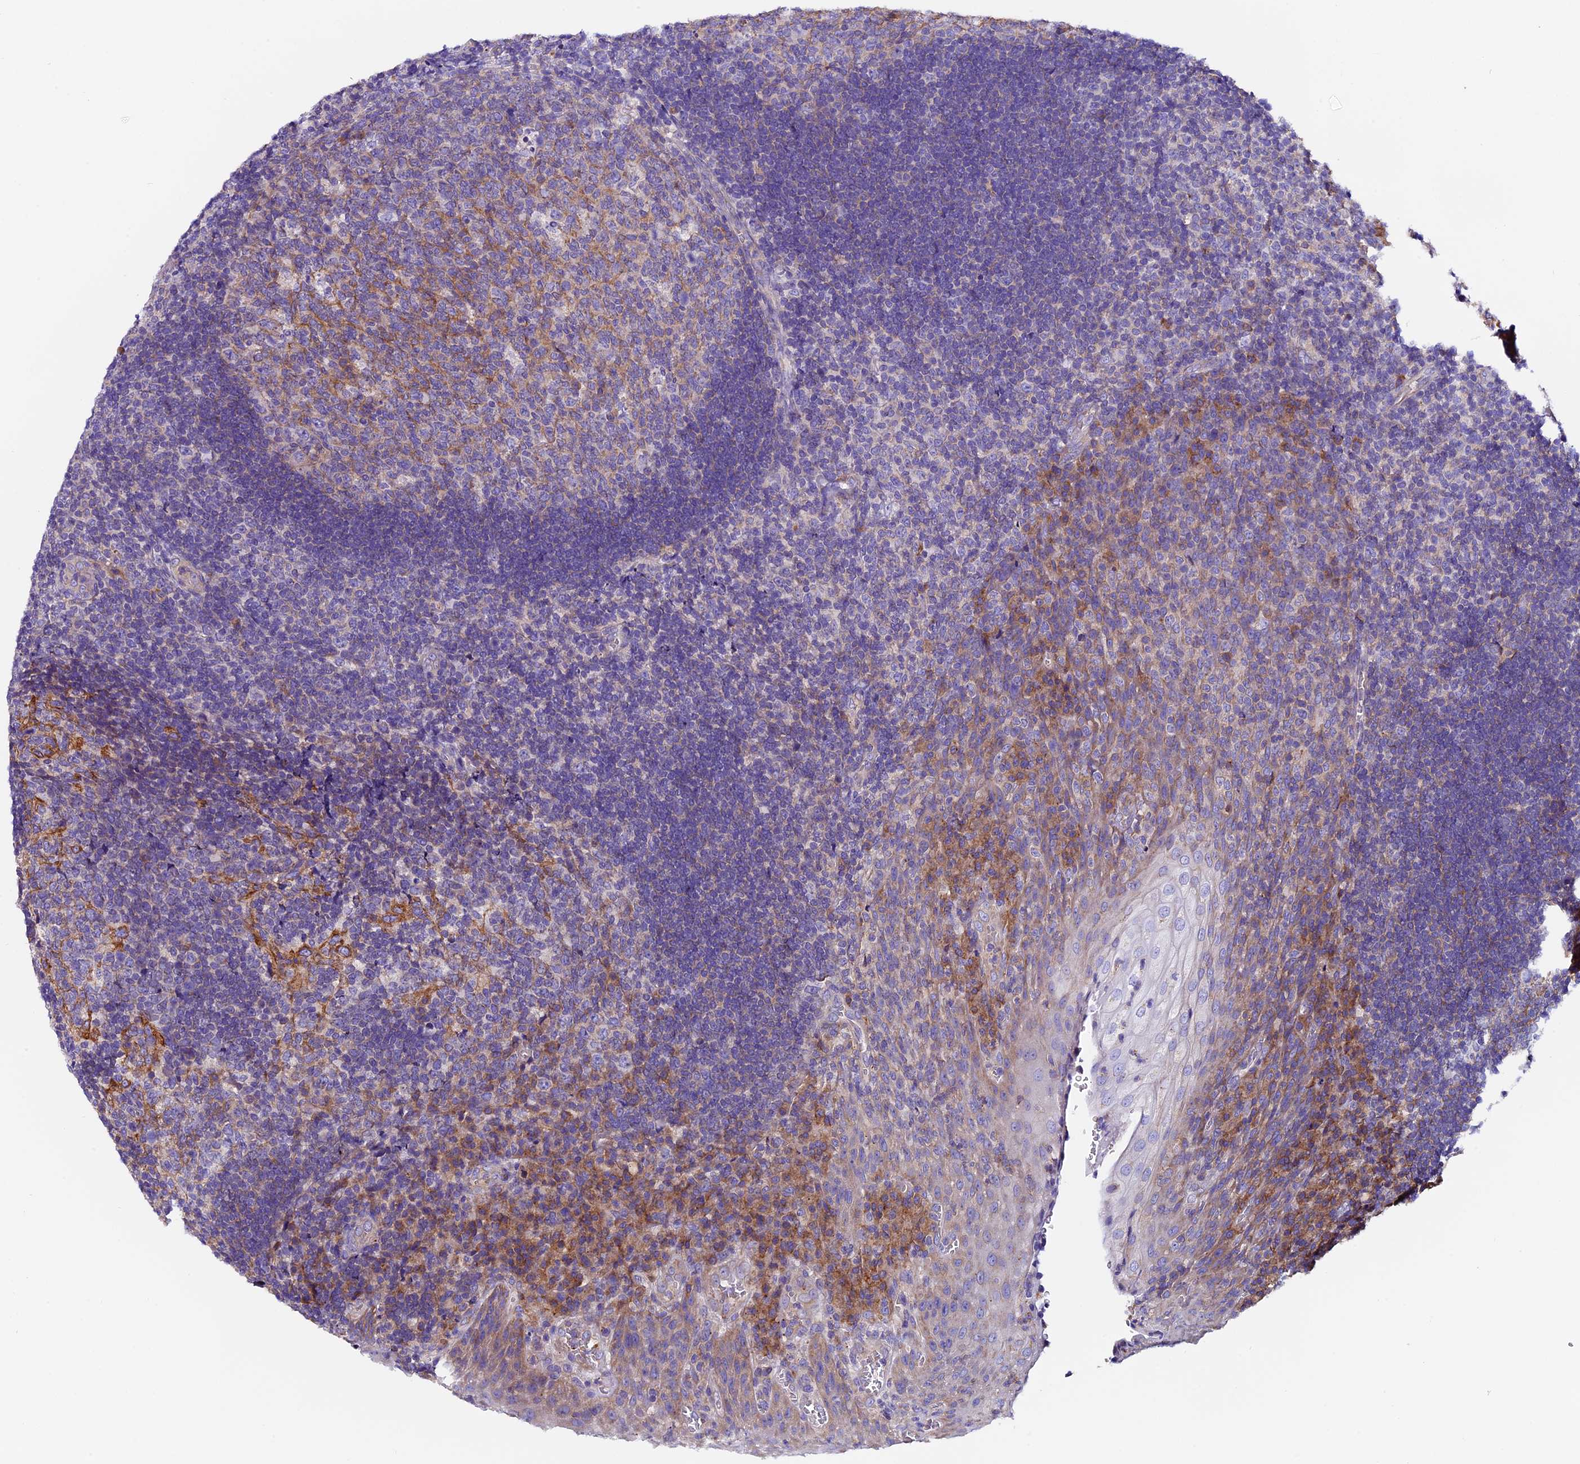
{"staining": {"intensity": "moderate", "quantity": "25%-75%", "location": "cytoplasmic/membranous"}, "tissue": "tonsil", "cell_type": "Germinal center cells", "image_type": "normal", "snomed": [{"axis": "morphology", "description": "Normal tissue, NOS"}, {"axis": "topography", "description": "Tonsil"}], "caption": "An immunohistochemistry (IHC) histopathology image of unremarkable tissue is shown. Protein staining in brown highlights moderate cytoplasmic/membranous positivity in tonsil within germinal center cells.", "gene": "COMTD1", "patient": {"sex": "male", "age": 17}}